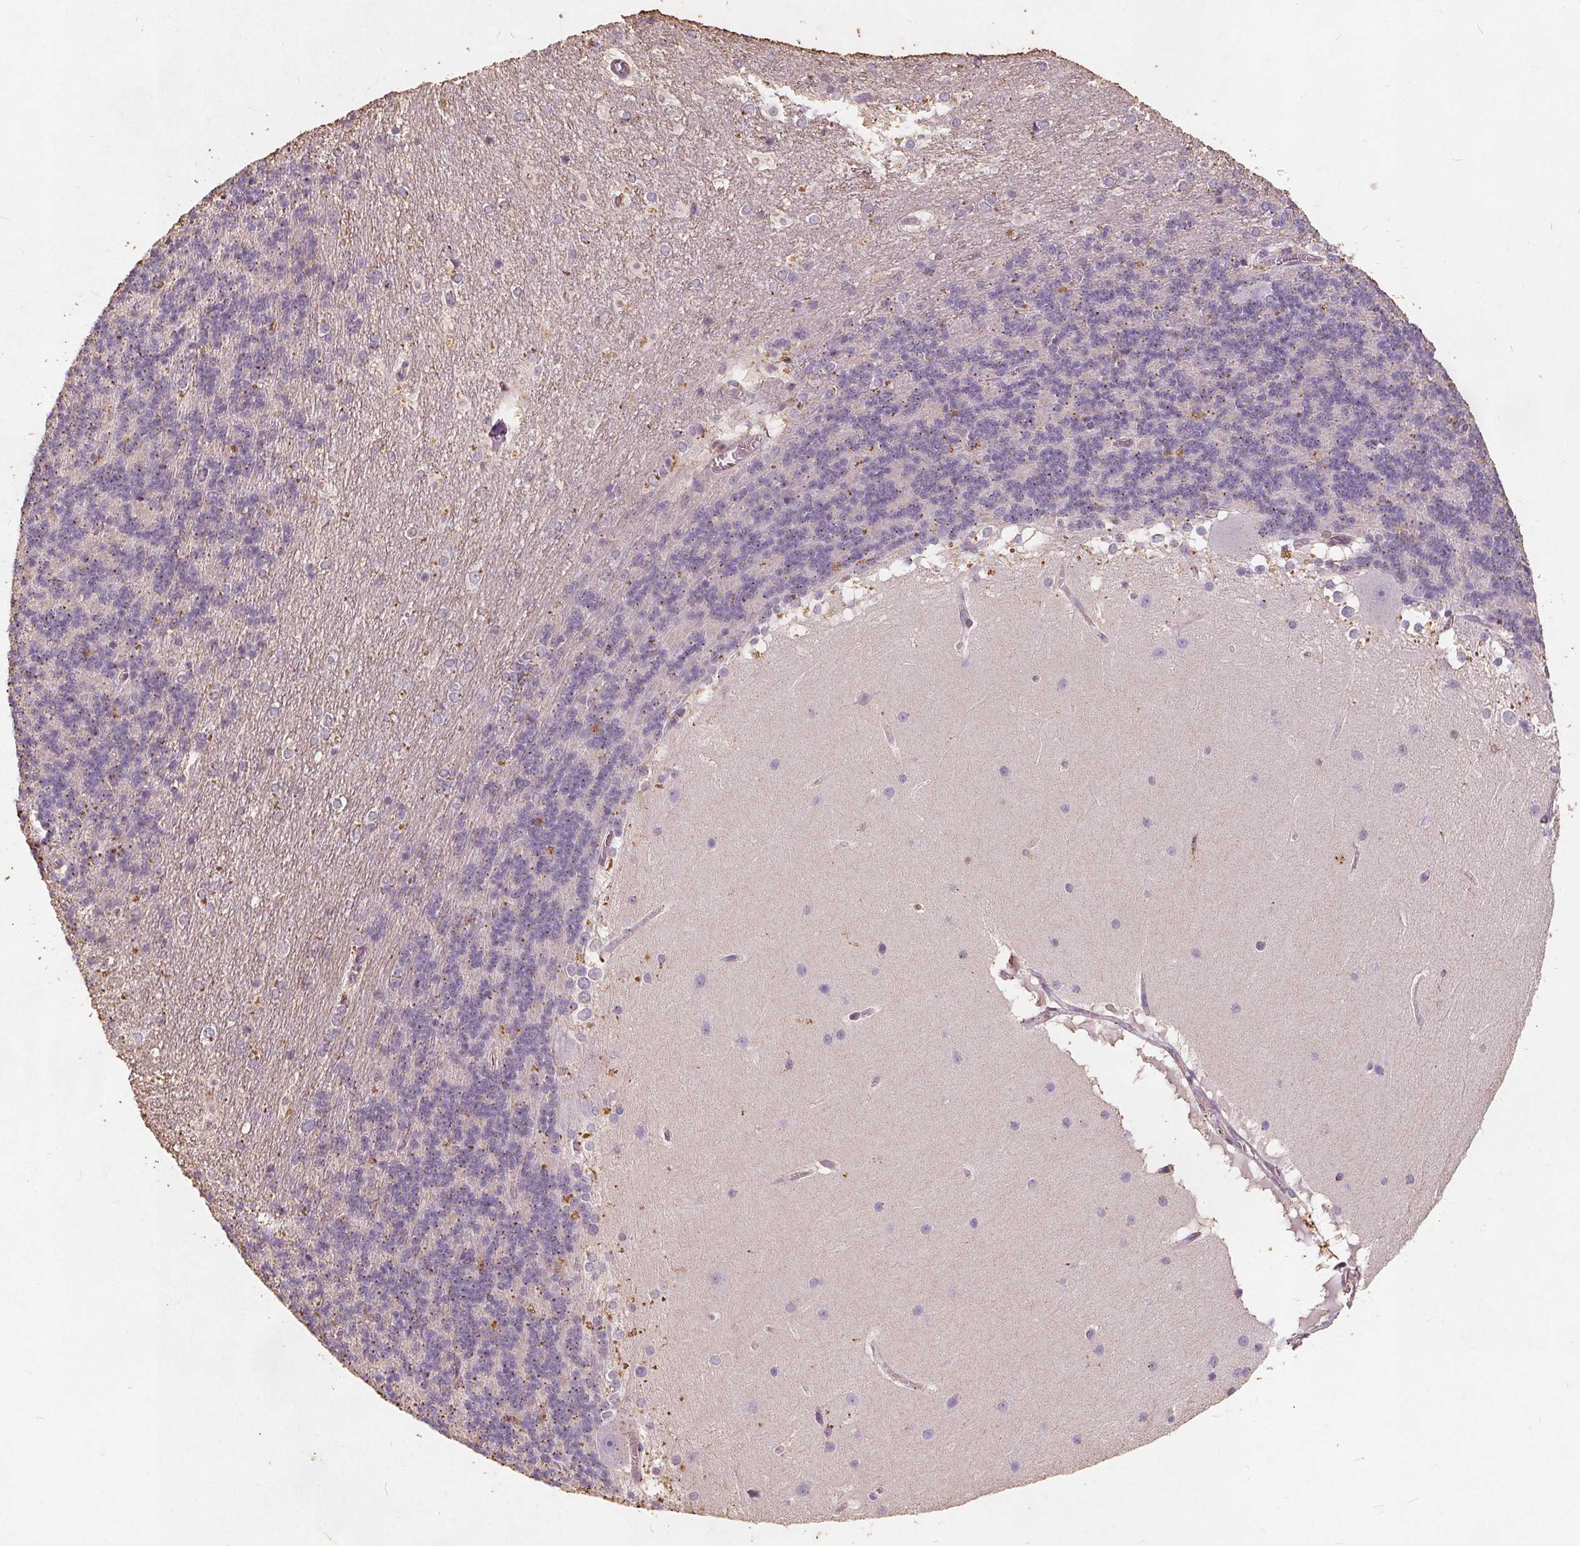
{"staining": {"intensity": "moderate", "quantity": "<25%", "location": "cytoplasmic/membranous"}, "tissue": "cerebellum", "cell_type": "Cells in granular layer", "image_type": "normal", "snomed": [{"axis": "morphology", "description": "Normal tissue, NOS"}, {"axis": "topography", "description": "Cerebellum"}], "caption": "Cerebellum stained with IHC shows moderate cytoplasmic/membranous positivity in approximately <25% of cells in granular layer.", "gene": "C19orf84", "patient": {"sex": "female", "age": 19}}